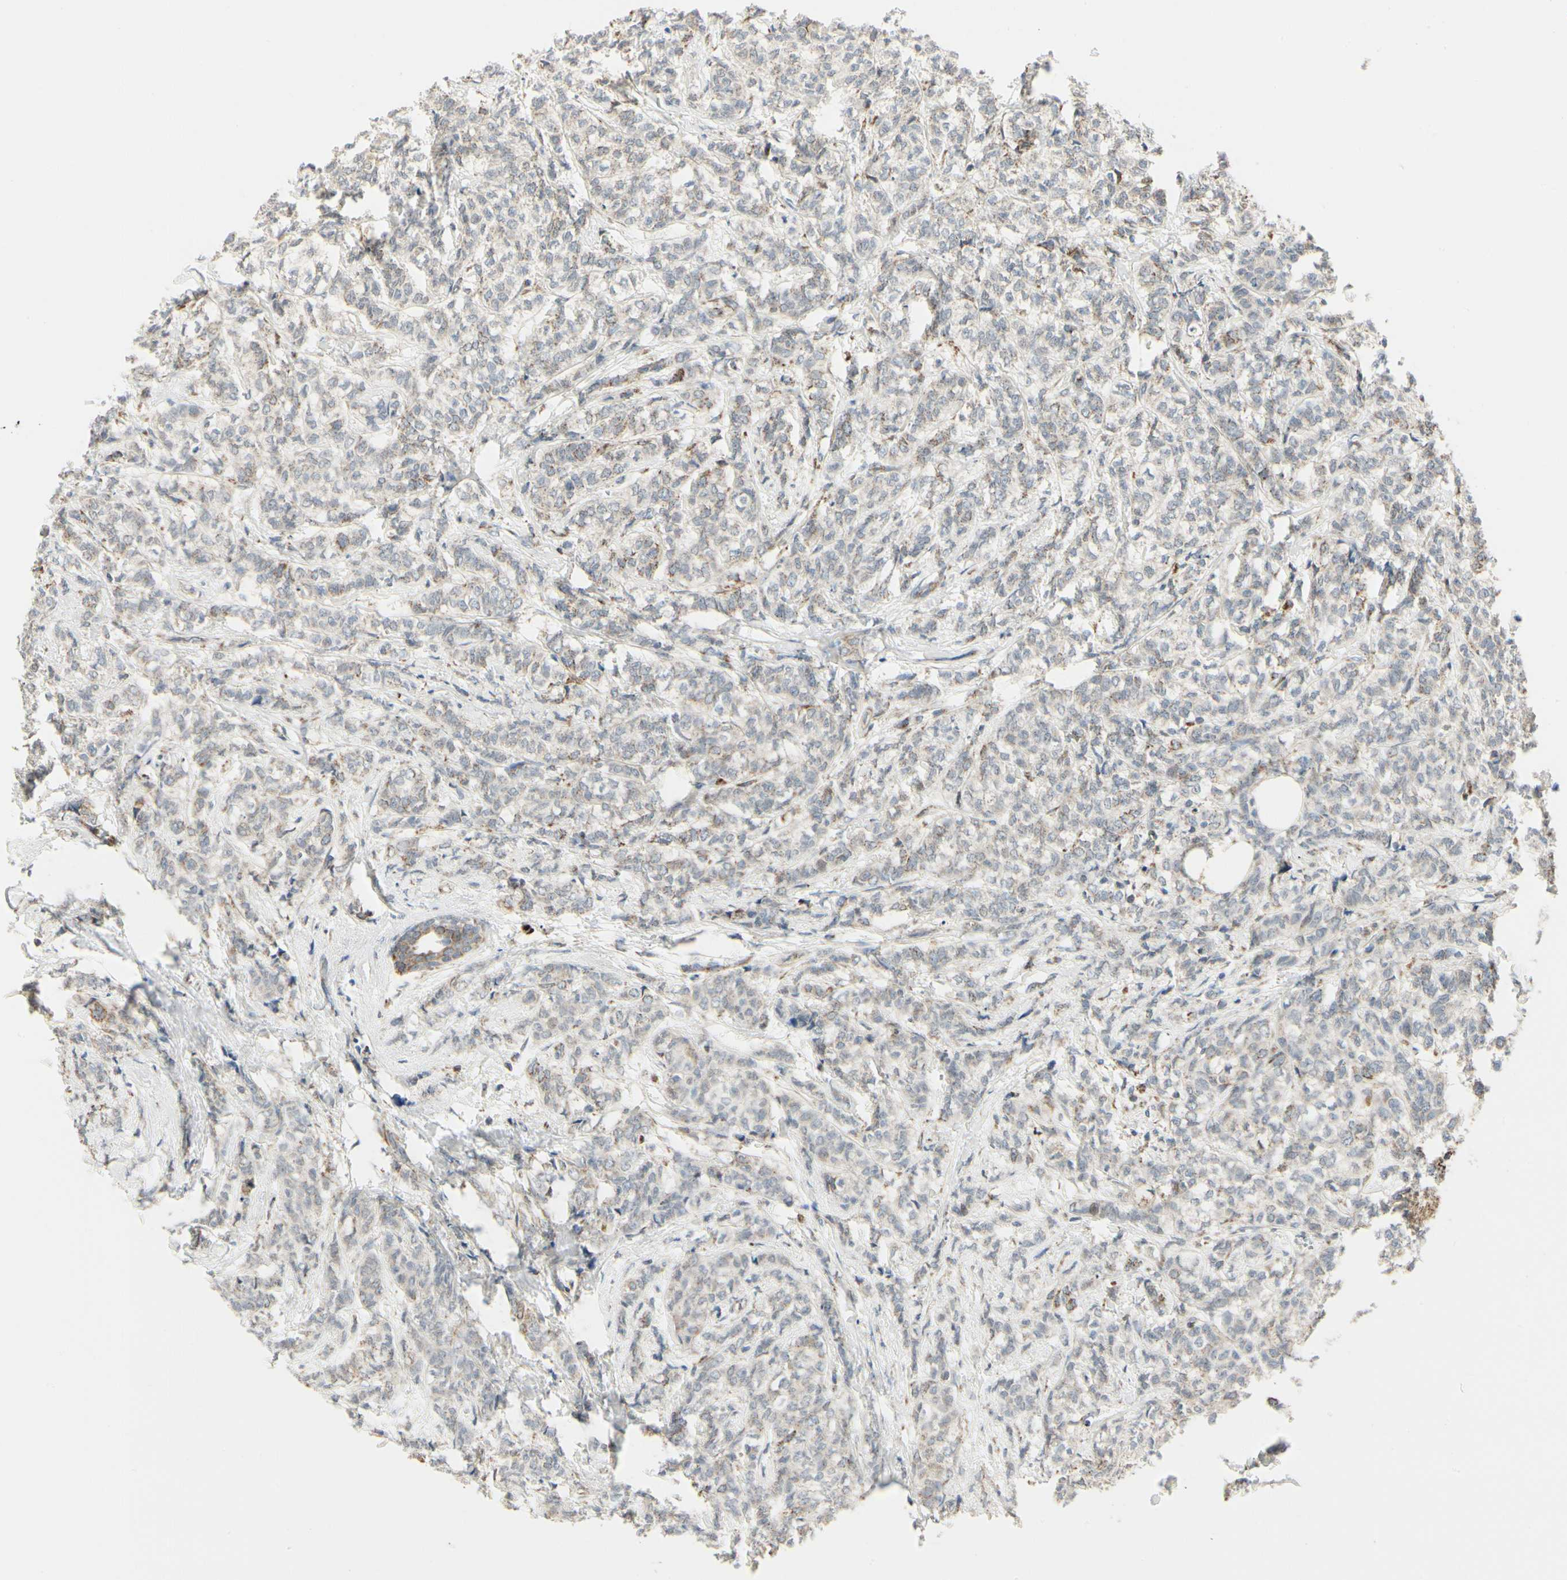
{"staining": {"intensity": "moderate", "quantity": "25%-75%", "location": "cytoplasmic/membranous"}, "tissue": "breast cancer", "cell_type": "Tumor cells", "image_type": "cancer", "snomed": [{"axis": "morphology", "description": "Lobular carcinoma"}, {"axis": "topography", "description": "Breast"}], "caption": "Protein staining by IHC shows moderate cytoplasmic/membranous positivity in approximately 25%-75% of tumor cells in lobular carcinoma (breast). (IHC, brightfield microscopy, high magnification).", "gene": "ANKS6", "patient": {"sex": "female", "age": 60}}